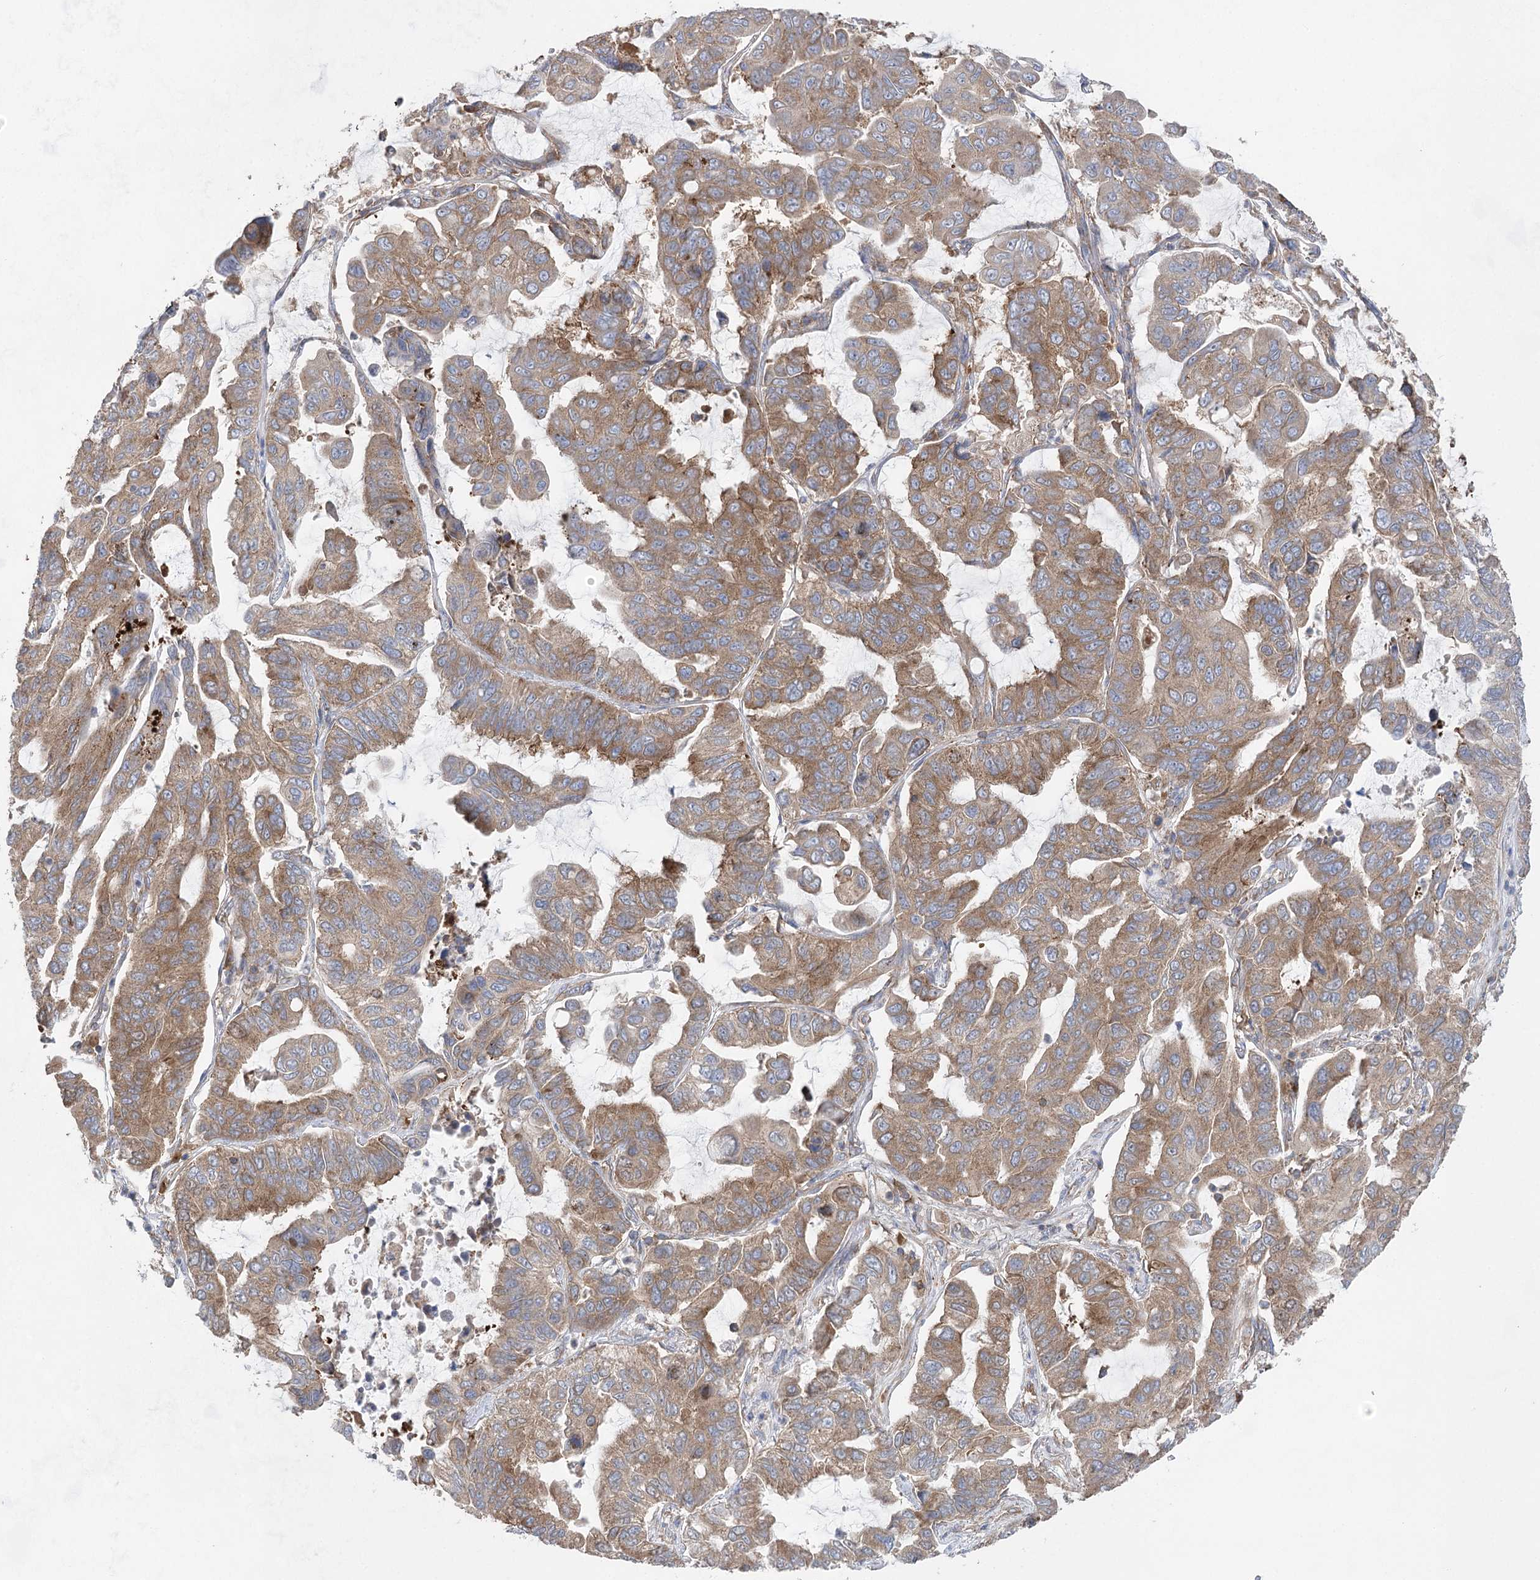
{"staining": {"intensity": "moderate", "quantity": ">75%", "location": "cytoplasmic/membranous"}, "tissue": "lung cancer", "cell_type": "Tumor cells", "image_type": "cancer", "snomed": [{"axis": "morphology", "description": "Adenocarcinoma, NOS"}, {"axis": "topography", "description": "Lung"}], "caption": "The image exhibits a brown stain indicating the presence of a protein in the cytoplasmic/membranous of tumor cells in lung cancer (adenocarcinoma).", "gene": "EIF3A", "patient": {"sex": "male", "age": 64}}